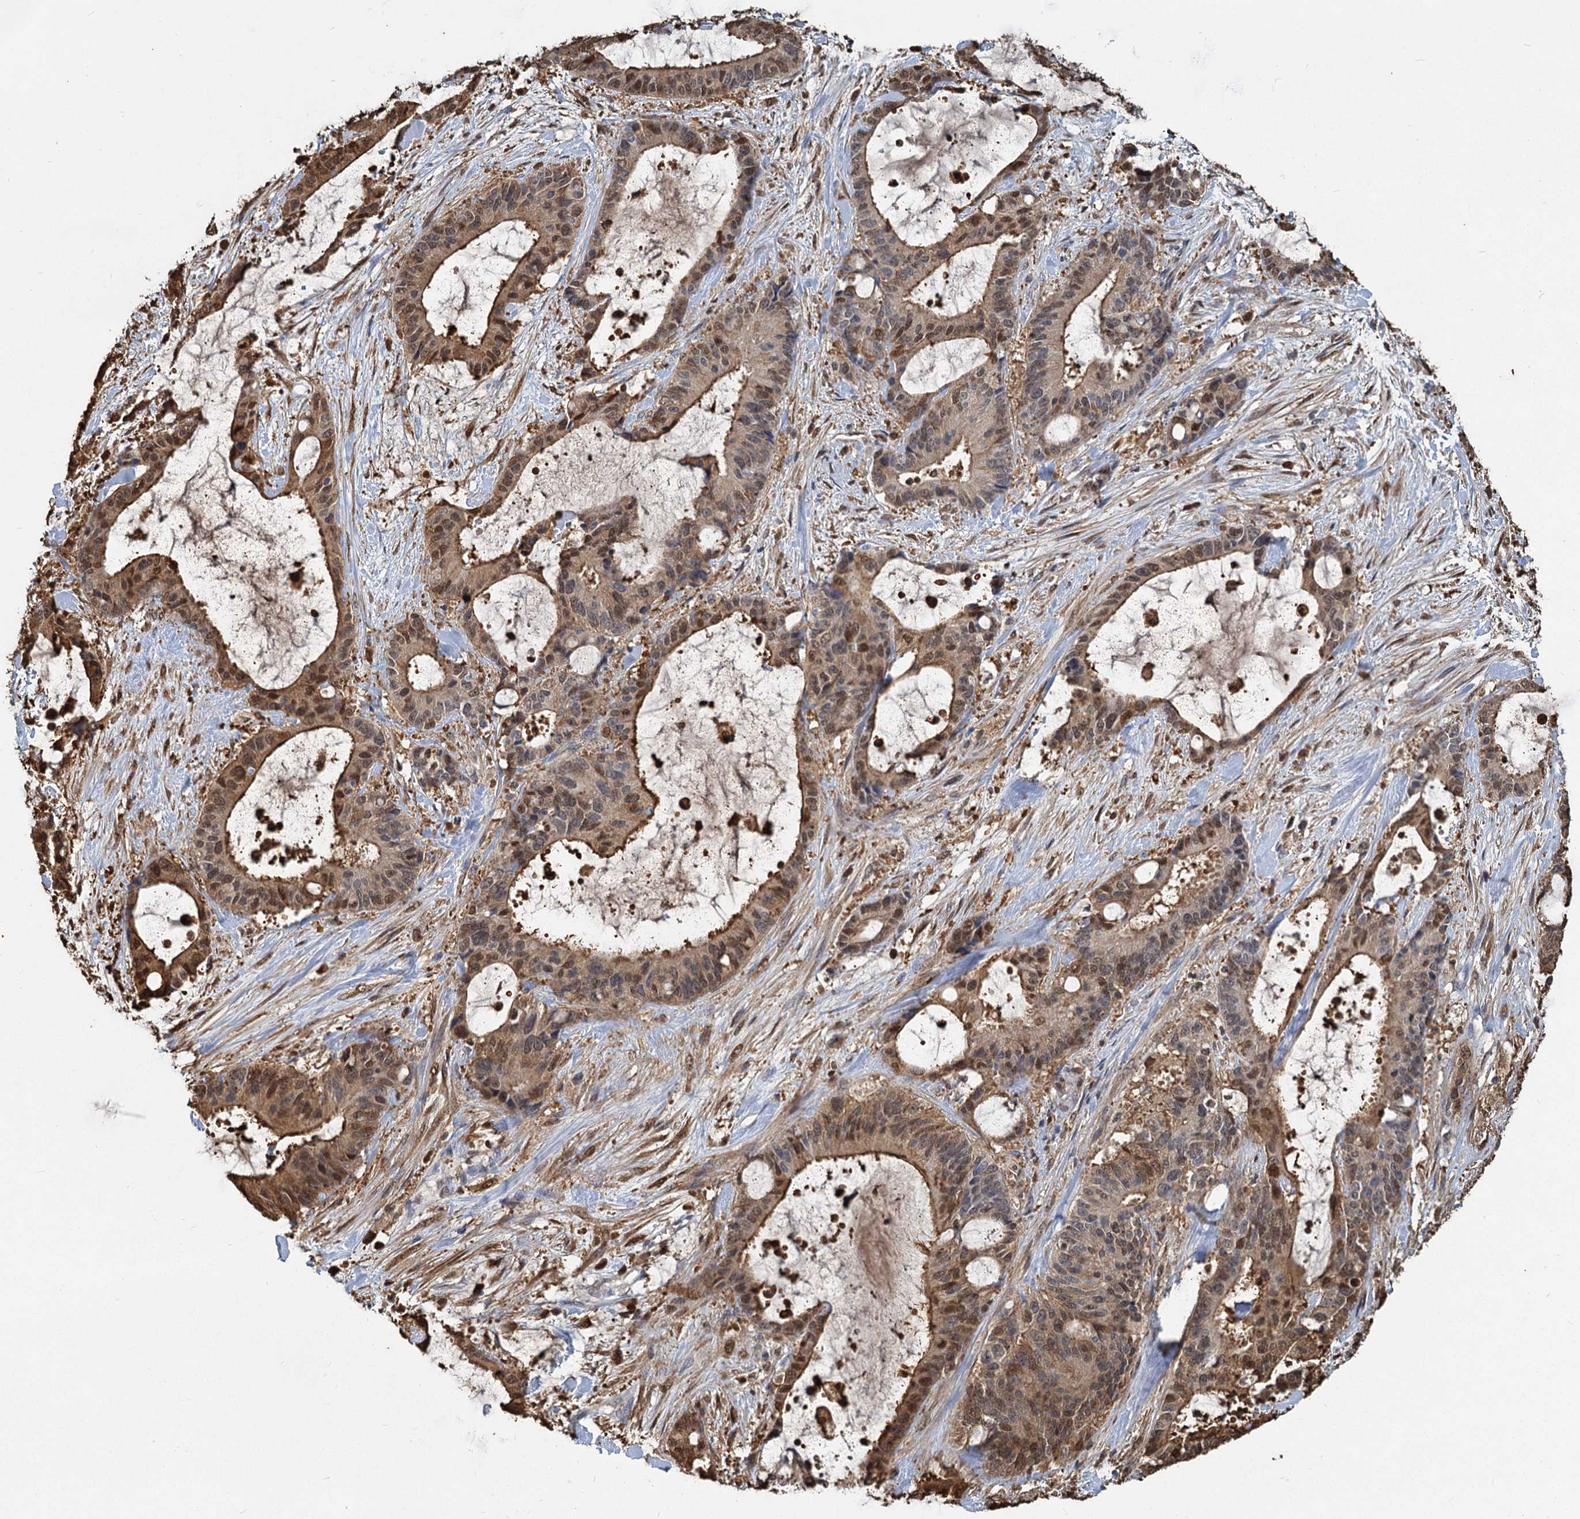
{"staining": {"intensity": "moderate", "quantity": ">75%", "location": "cytoplasmic/membranous,nuclear"}, "tissue": "liver cancer", "cell_type": "Tumor cells", "image_type": "cancer", "snomed": [{"axis": "morphology", "description": "Normal tissue, NOS"}, {"axis": "morphology", "description": "Cholangiocarcinoma"}, {"axis": "topography", "description": "Liver"}, {"axis": "topography", "description": "Peripheral nerve tissue"}], "caption": "An image of human liver cancer stained for a protein displays moderate cytoplasmic/membranous and nuclear brown staining in tumor cells. The protein of interest is shown in brown color, while the nuclei are stained blue.", "gene": "S100A6", "patient": {"sex": "female", "age": 73}}